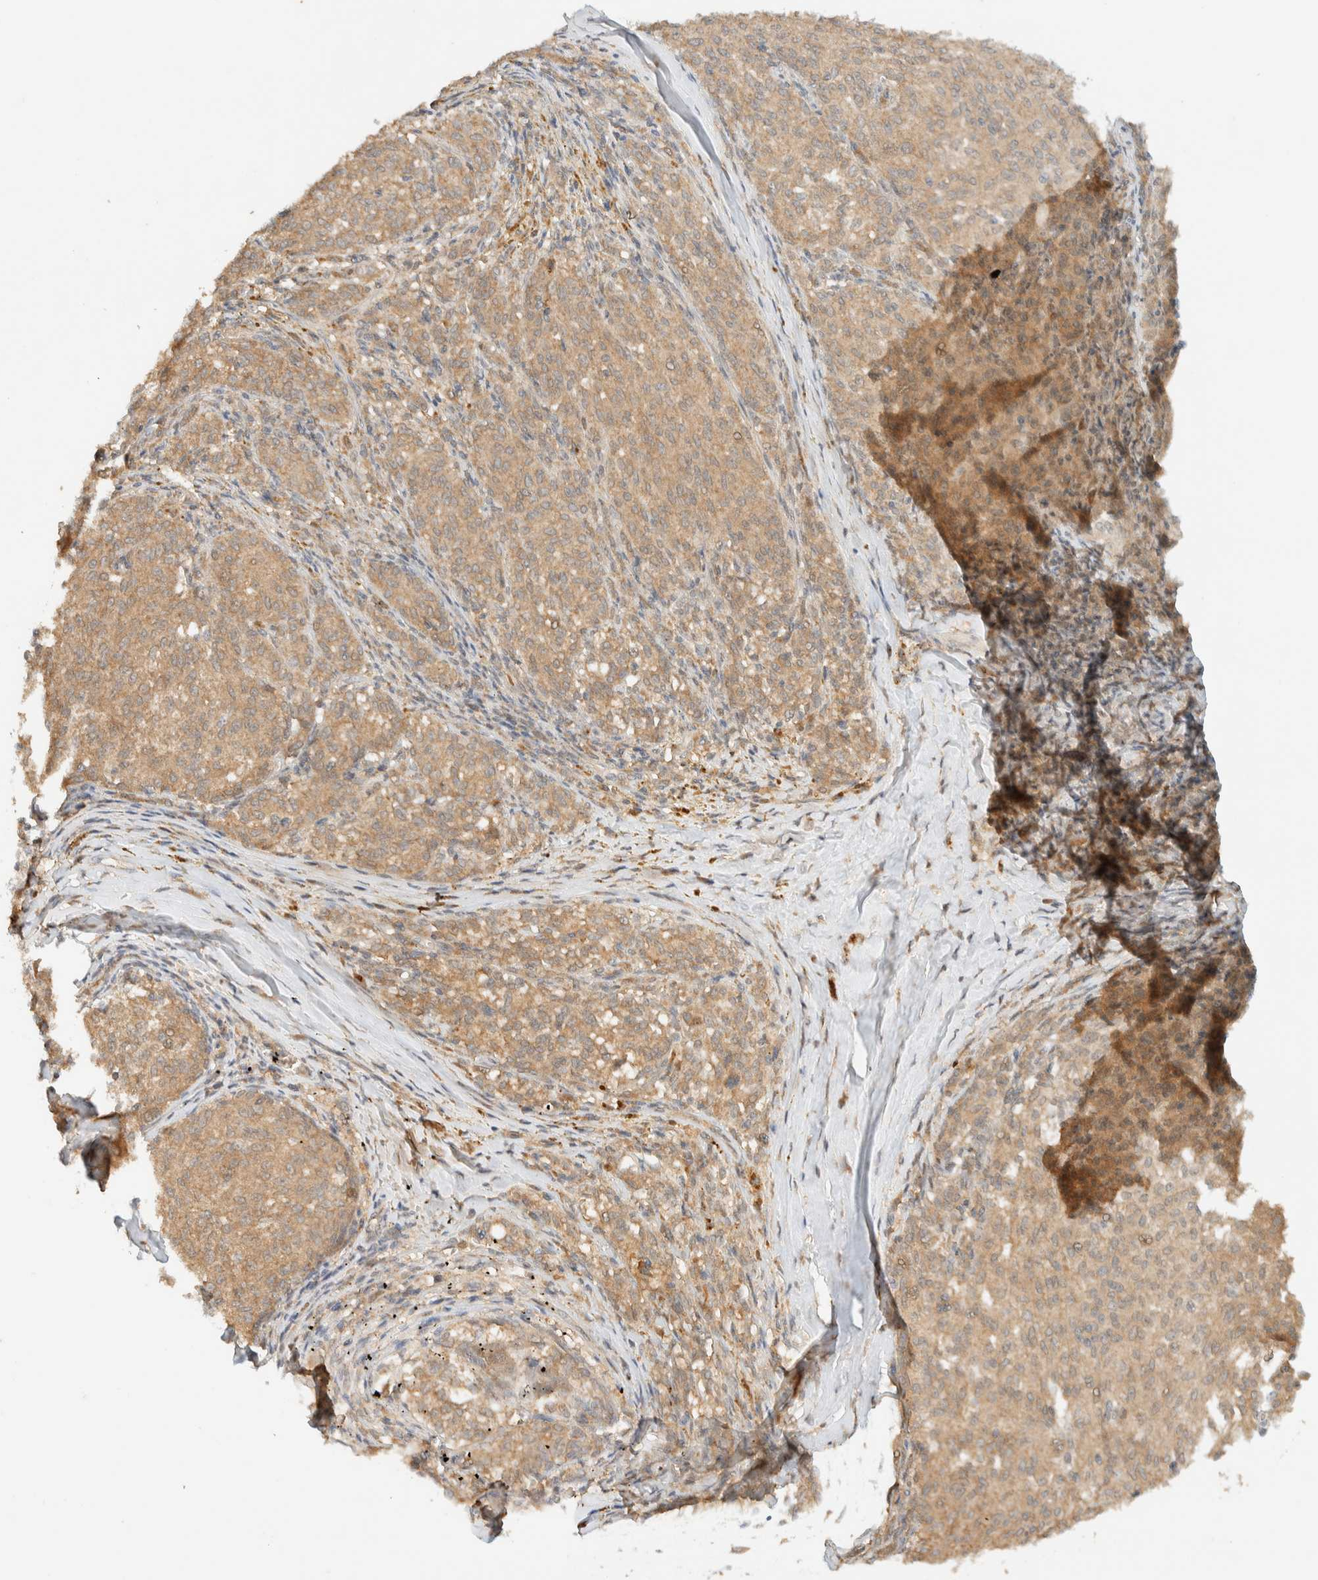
{"staining": {"intensity": "moderate", "quantity": ">75%", "location": "cytoplasmic/membranous"}, "tissue": "melanoma", "cell_type": "Tumor cells", "image_type": "cancer", "snomed": [{"axis": "morphology", "description": "Malignant melanoma, NOS"}, {"axis": "topography", "description": "Skin"}], "caption": "About >75% of tumor cells in human melanoma show moderate cytoplasmic/membranous protein staining as visualized by brown immunohistochemical staining.", "gene": "ZBTB34", "patient": {"sex": "female", "age": 72}}